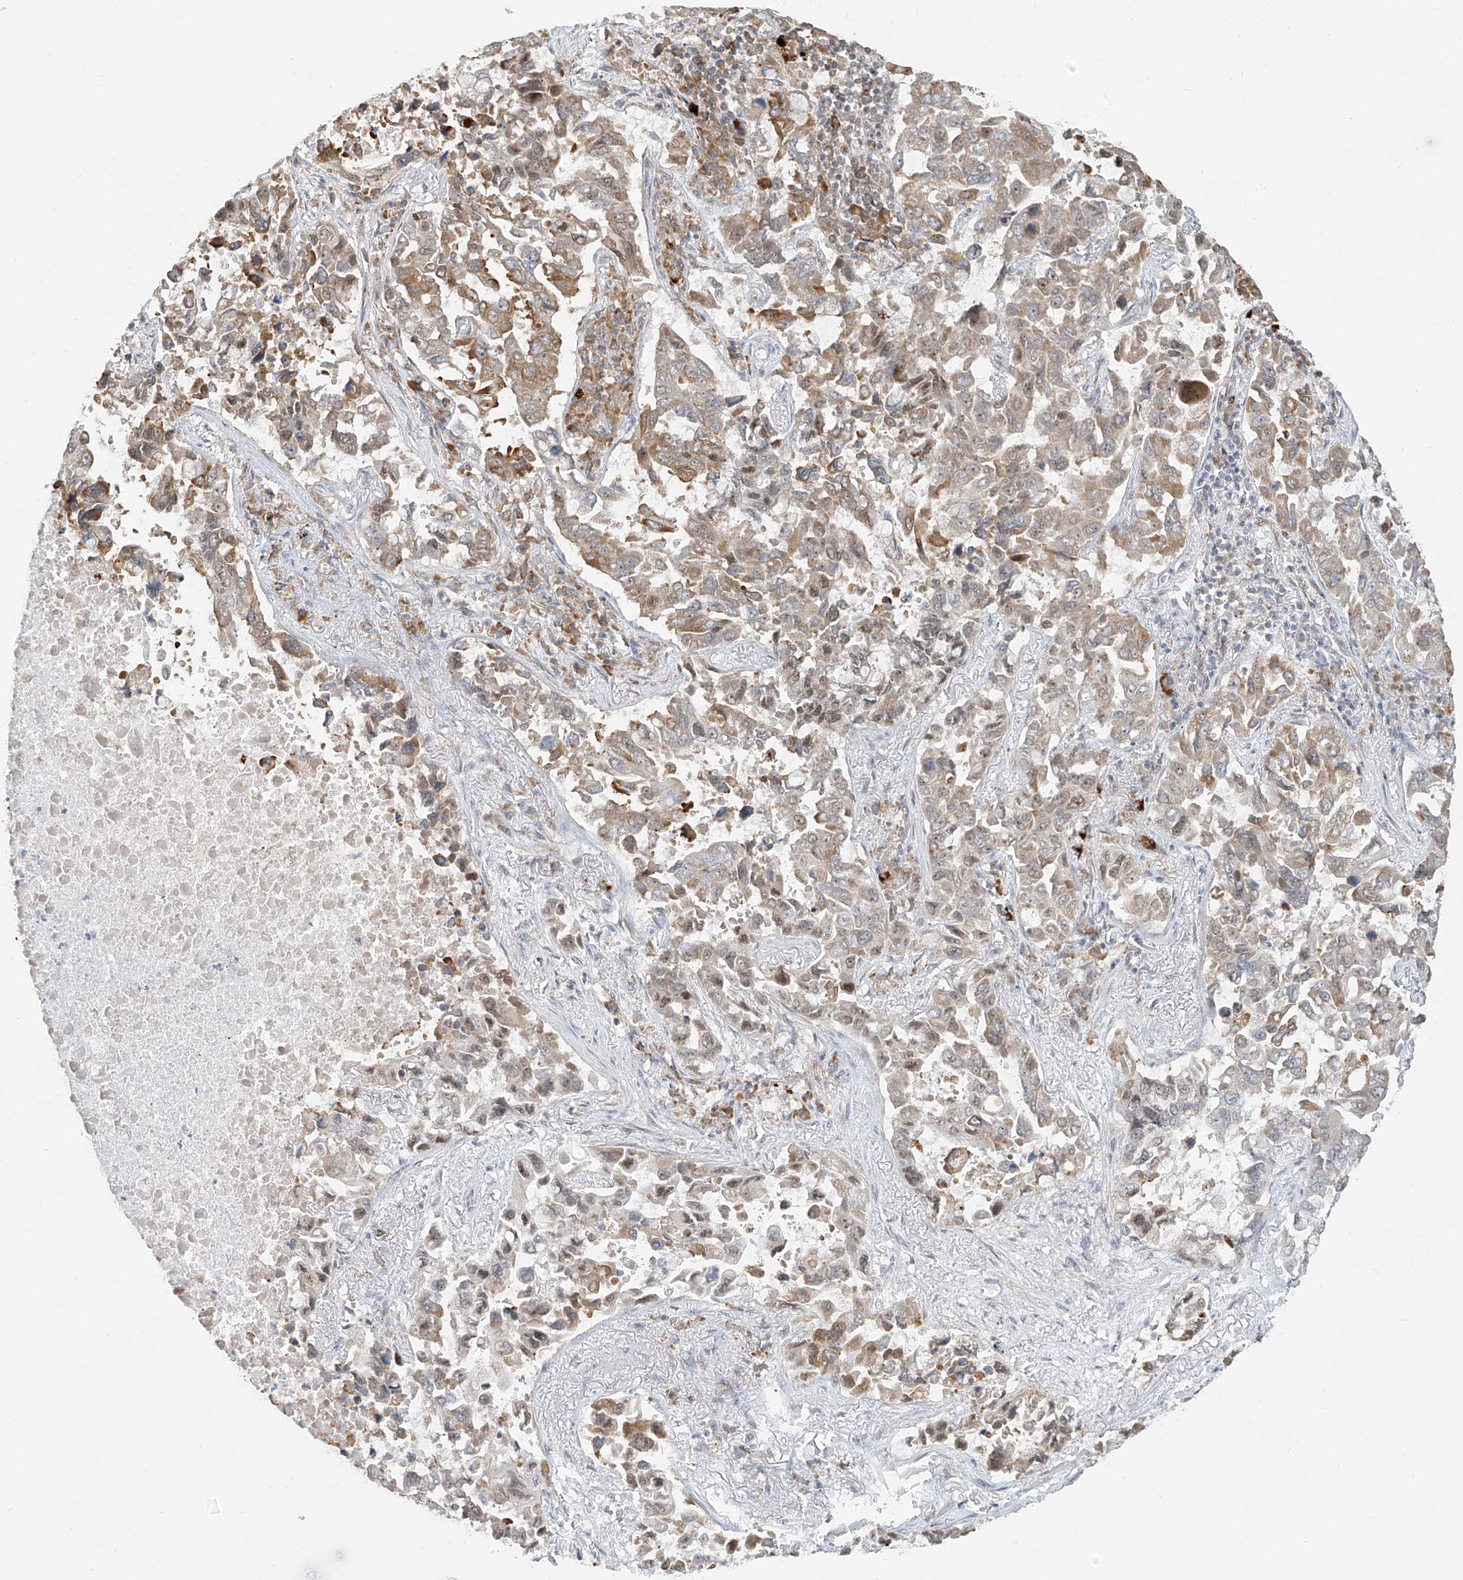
{"staining": {"intensity": "moderate", "quantity": "25%-75%", "location": "cytoplasmic/membranous"}, "tissue": "lung cancer", "cell_type": "Tumor cells", "image_type": "cancer", "snomed": [{"axis": "morphology", "description": "Adenocarcinoma, NOS"}, {"axis": "topography", "description": "Lung"}], "caption": "This is an image of immunohistochemistry (IHC) staining of lung cancer, which shows moderate positivity in the cytoplasmic/membranous of tumor cells.", "gene": "ZMYM2", "patient": {"sex": "male", "age": 64}}